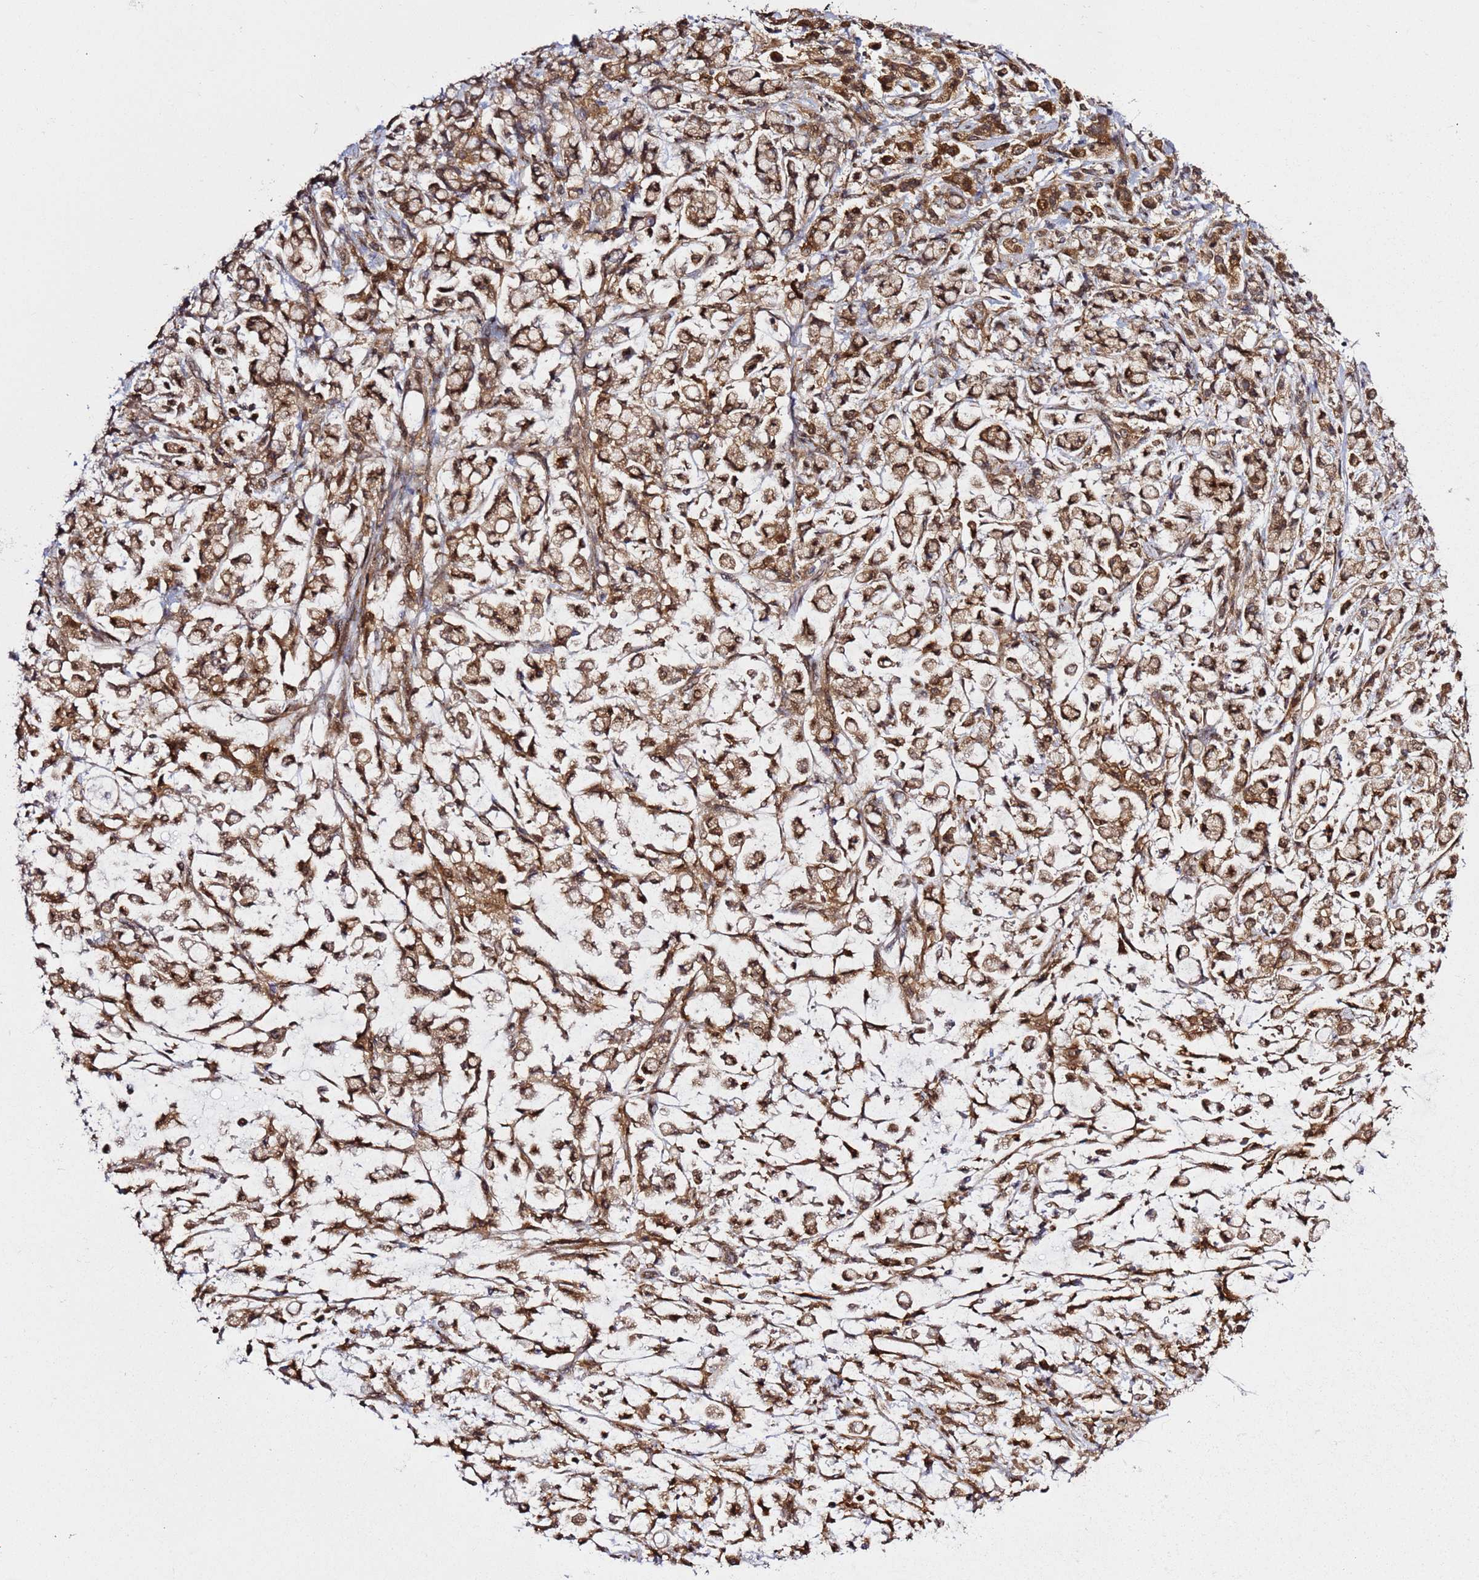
{"staining": {"intensity": "moderate", "quantity": ">75%", "location": "cytoplasmic/membranous"}, "tissue": "stomach cancer", "cell_type": "Tumor cells", "image_type": "cancer", "snomed": [{"axis": "morphology", "description": "Adenocarcinoma, NOS"}, {"axis": "topography", "description": "Stomach"}], "caption": "Immunohistochemistry (IHC) micrograph of neoplastic tissue: stomach adenocarcinoma stained using IHC exhibits medium levels of moderate protein expression localized specifically in the cytoplasmic/membranous of tumor cells, appearing as a cytoplasmic/membranous brown color.", "gene": "PRKAB2", "patient": {"sex": "female", "age": 60}}